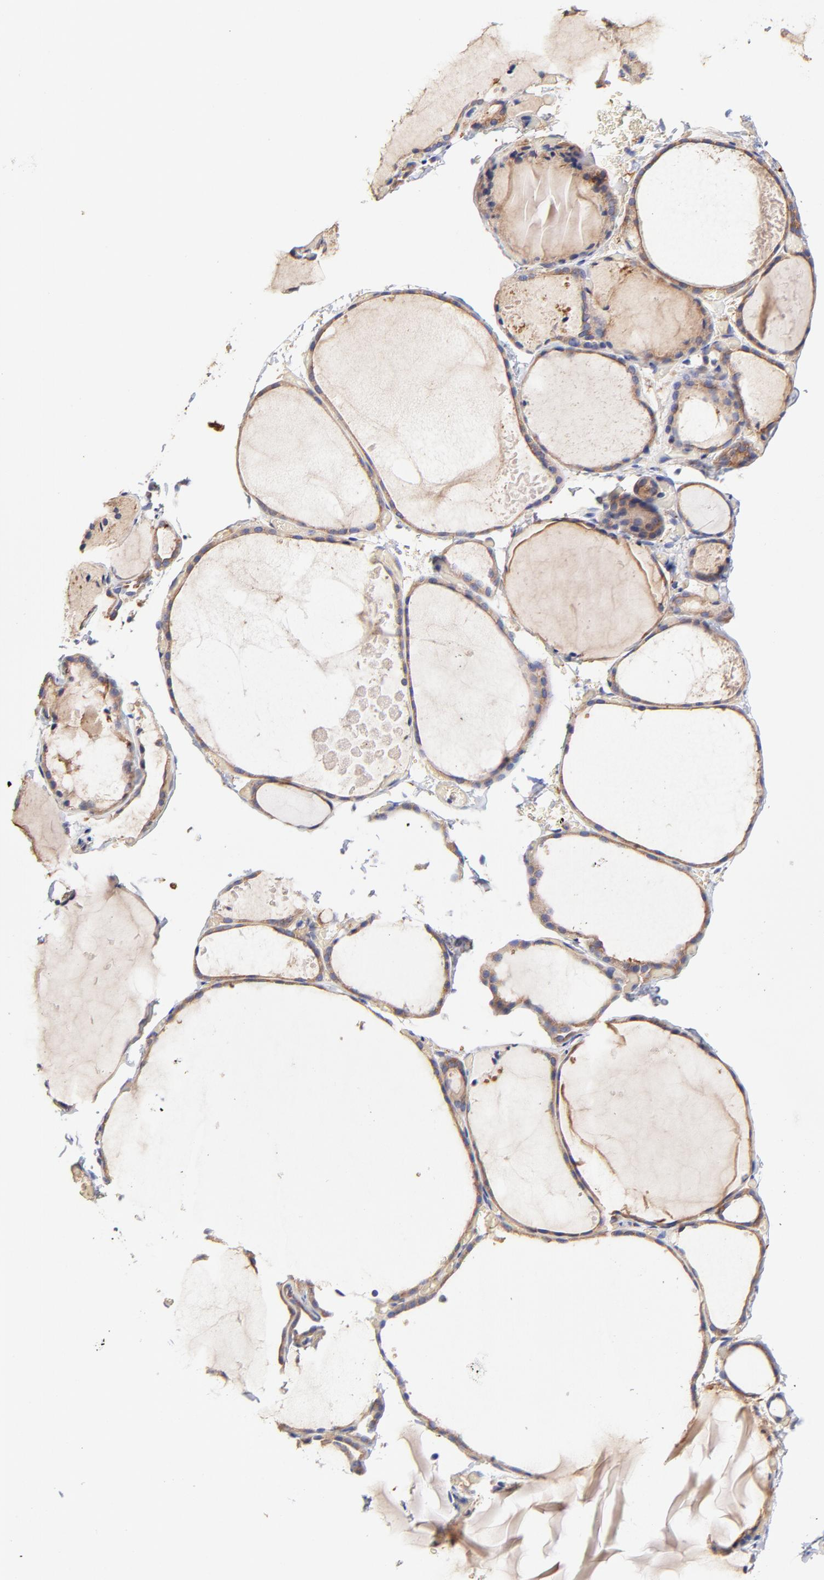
{"staining": {"intensity": "moderate", "quantity": ">75%", "location": "cytoplasmic/membranous"}, "tissue": "thyroid gland", "cell_type": "Glandular cells", "image_type": "normal", "snomed": [{"axis": "morphology", "description": "Normal tissue, NOS"}, {"axis": "topography", "description": "Thyroid gland"}], "caption": "Brown immunohistochemical staining in unremarkable thyroid gland exhibits moderate cytoplasmic/membranous expression in about >75% of glandular cells. (Brightfield microscopy of DAB IHC at high magnification).", "gene": "CD2AP", "patient": {"sex": "female", "age": 22}}